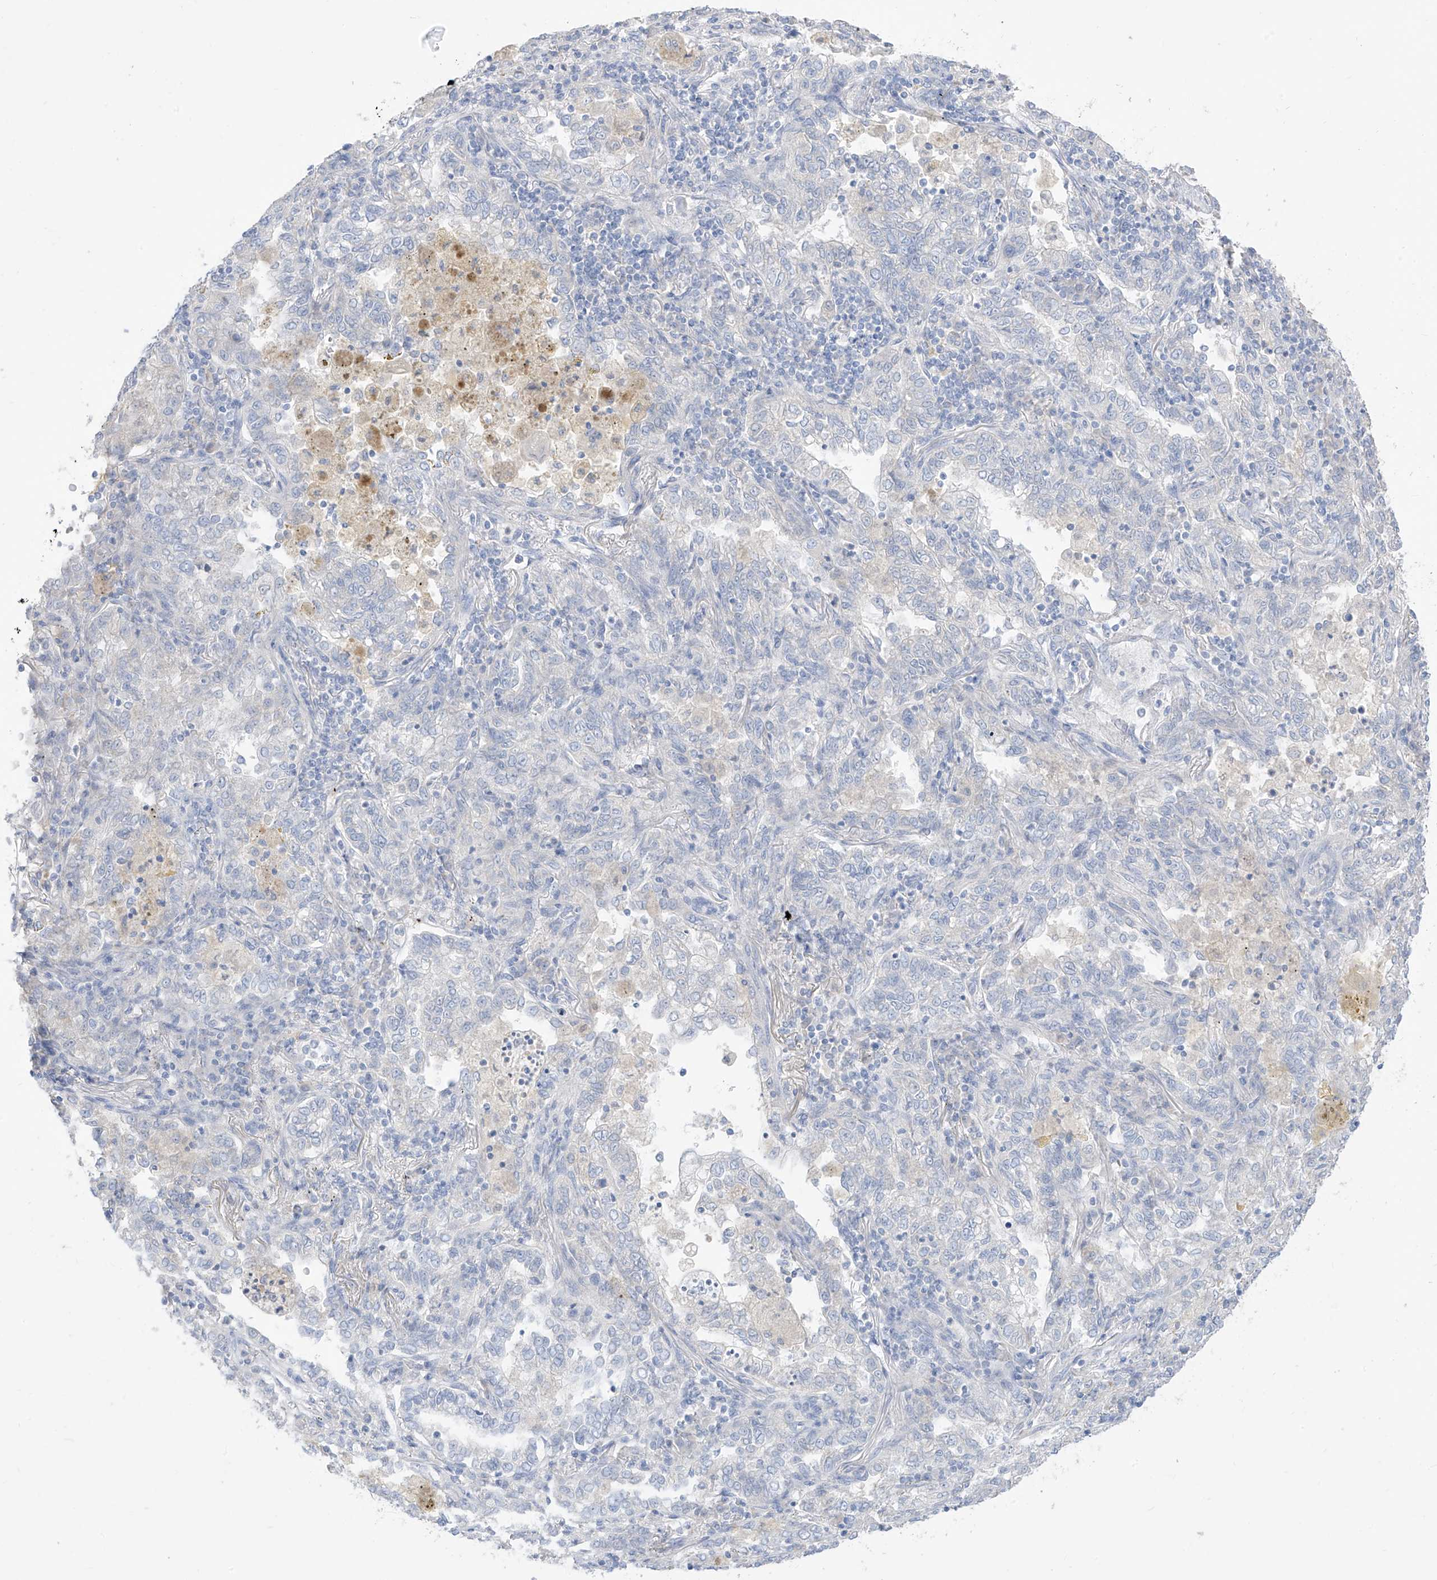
{"staining": {"intensity": "negative", "quantity": "none", "location": "none"}, "tissue": "lung cancer", "cell_type": "Tumor cells", "image_type": "cancer", "snomed": [{"axis": "morphology", "description": "Adenocarcinoma, NOS"}, {"axis": "topography", "description": "Lung"}], "caption": "Immunohistochemistry (IHC) of adenocarcinoma (lung) exhibits no staining in tumor cells.", "gene": "ARHGEF40", "patient": {"sex": "male", "age": 49}}